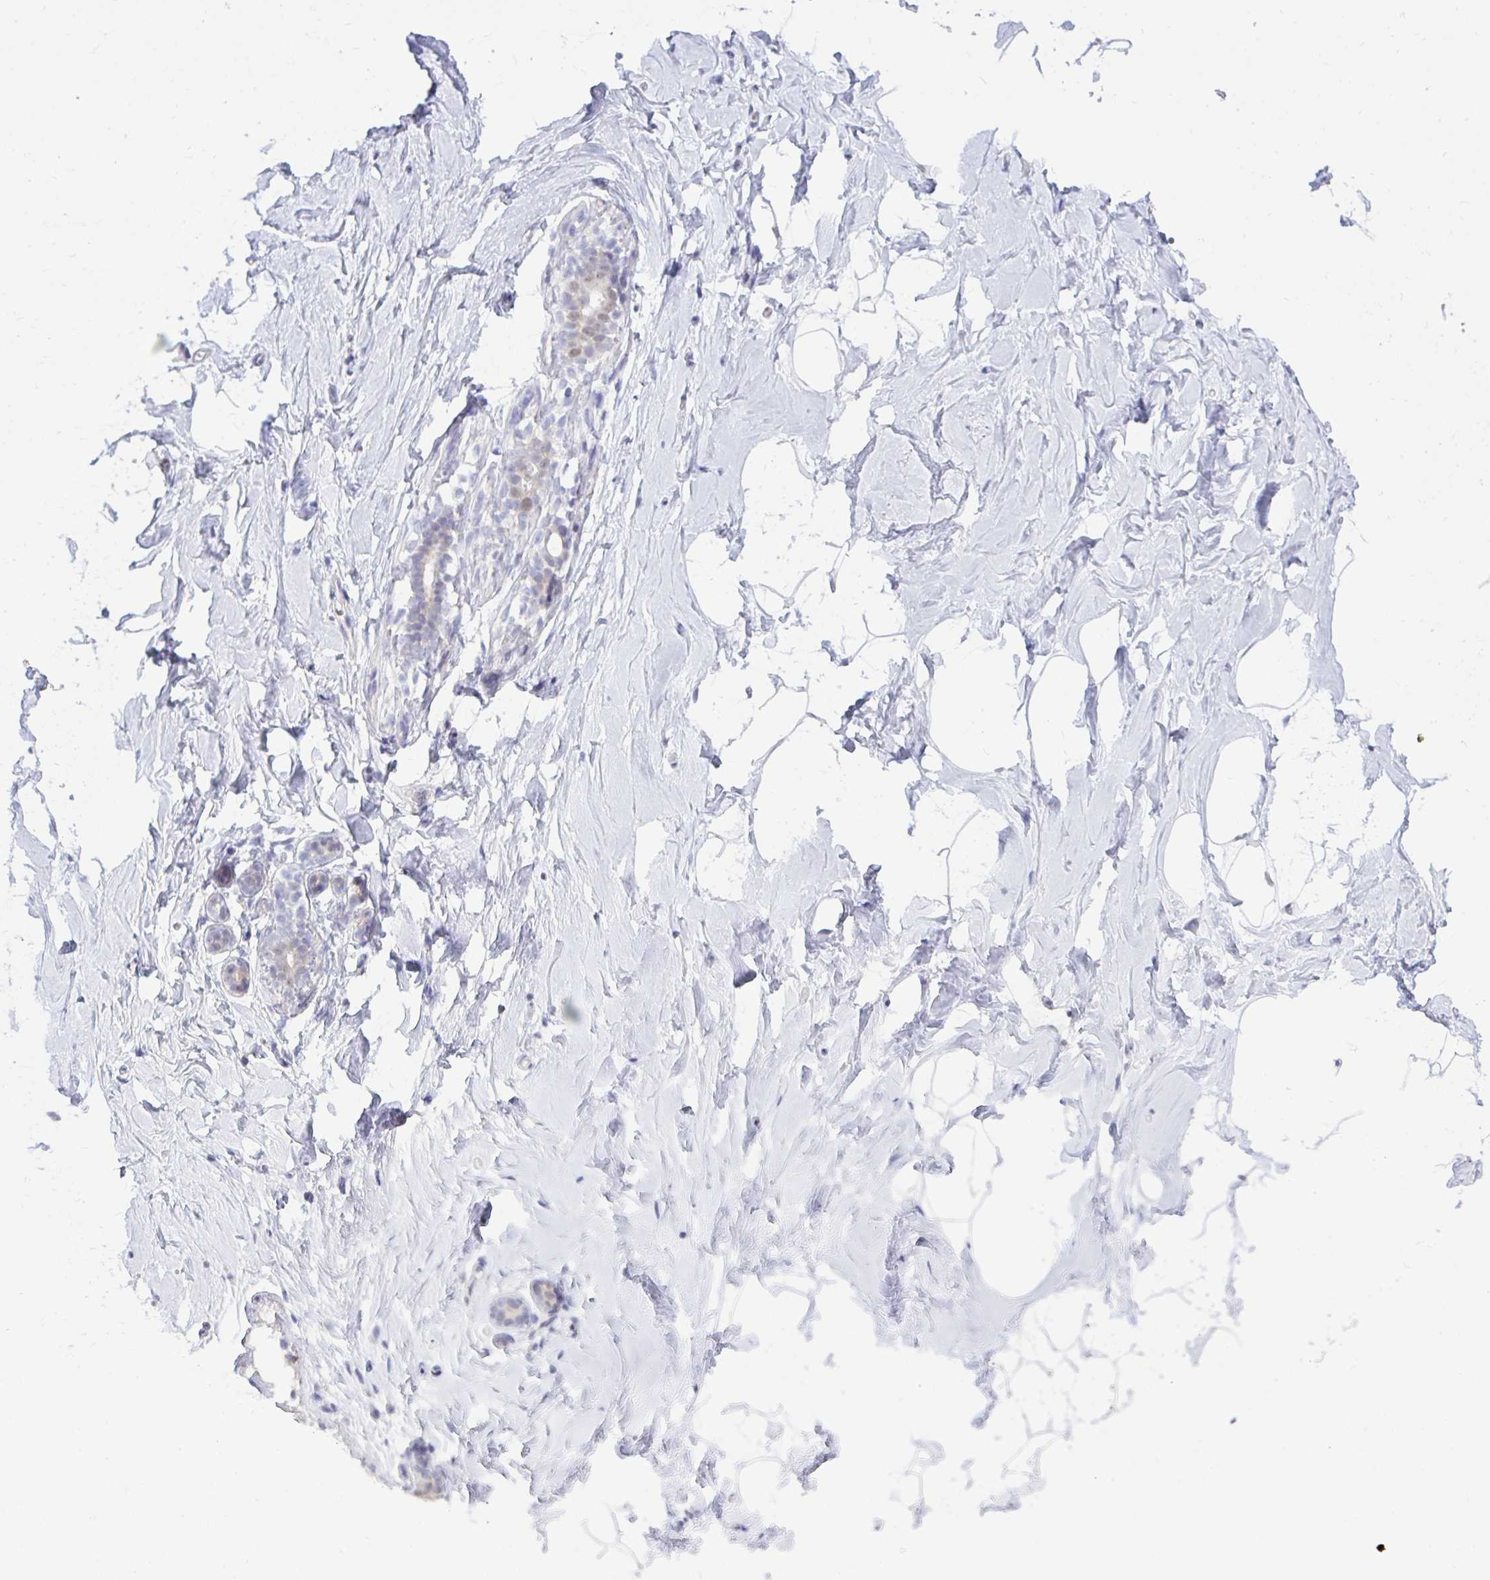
{"staining": {"intensity": "negative", "quantity": "none", "location": "none"}, "tissue": "breast", "cell_type": "Adipocytes", "image_type": "normal", "snomed": [{"axis": "morphology", "description": "Normal tissue, NOS"}, {"axis": "topography", "description": "Breast"}], "caption": "Immunohistochemical staining of normal human breast demonstrates no significant positivity in adipocytes. The staining was performed using DAB (3,3'-diaminobenzidine) to visualize the protein expression in brown, while the nuclei were stained in blue with hematoxylin (Magnification: 20x).", "gene": "CSE1L", "patient": {"sex": "female", "age": 32}}